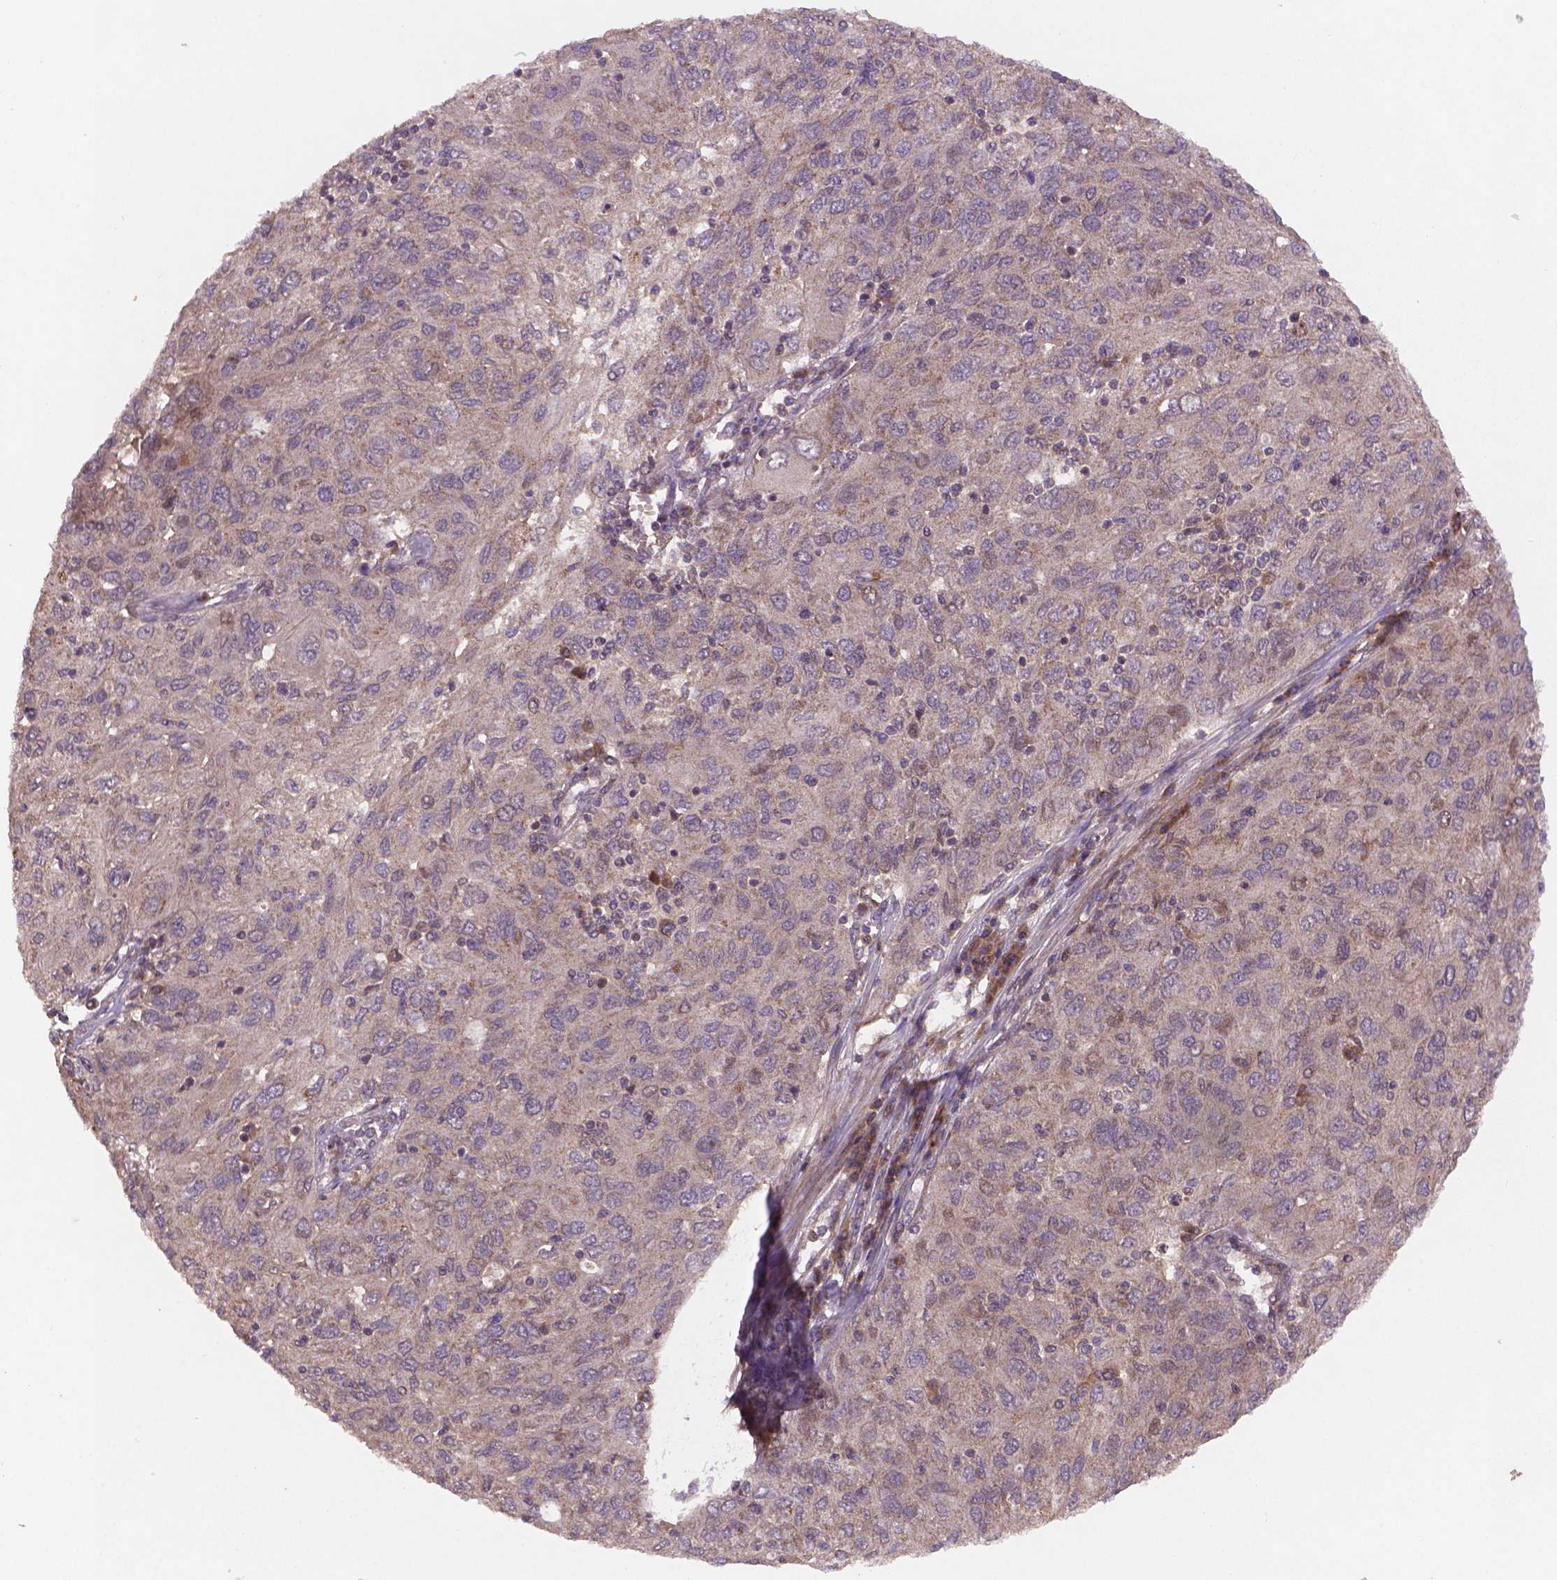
{"staining": {"intensity": "negative", "quantity": "none", "location": "none"}, "tissue": "ovarian cancer", "cell_type": "Tumor cells", "image_type": "cancer", "snomed": [{"axis": "morphology", "description": "Carcinoma, endometroid"}, {"axis": "topography", "description": "Ovary"}], "caption": "Tumor cells show no significant protein staining in ovarian cancer.", "gene": "NIPAL2", "patient": {"sex": "female", "age": 50}}